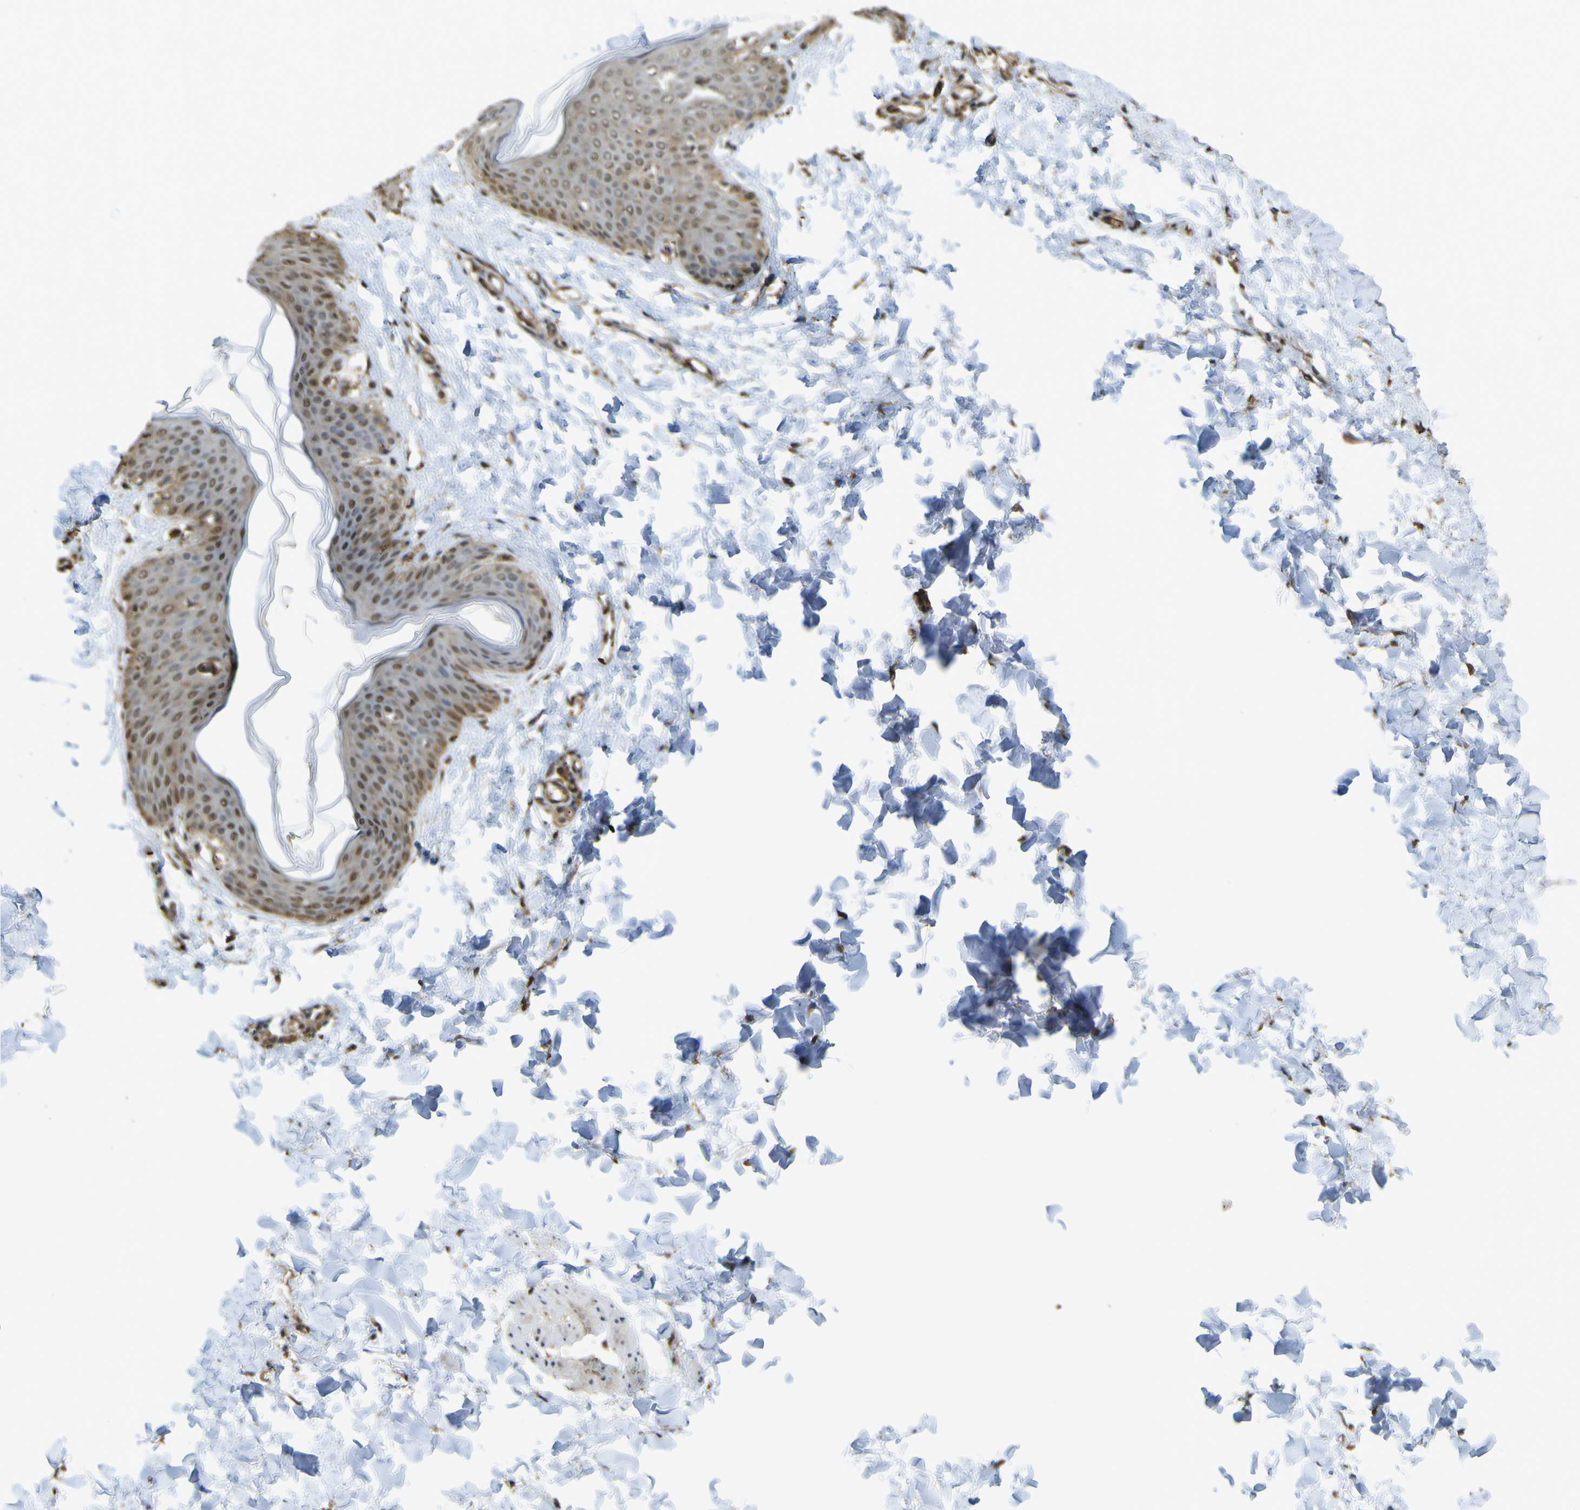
{"staining": {"intensity": "moderate", "quantity": ">75%", "location": "cytoplasmic/membranous,nuclear"}, "tissue": "skin", "cell_type": "Fibroblasts", "image_type": "normal", "snomed": [{"axis": "morphology", "description": "Normal tissue, NOS"}, {"axis": "topography", "description": "Skin"}], "caption": "Protein analysis of normal skin exhibits moderate cytoplasmic/membranous,nuclear staining in about >75% of fibroblasts. (Stains: DAB in brown, nuclei in blue, Microscopy: brightfield microscopy at high magnification).", "gene": "YWHAG", "patient": {"sex": "female", "age": 17}}